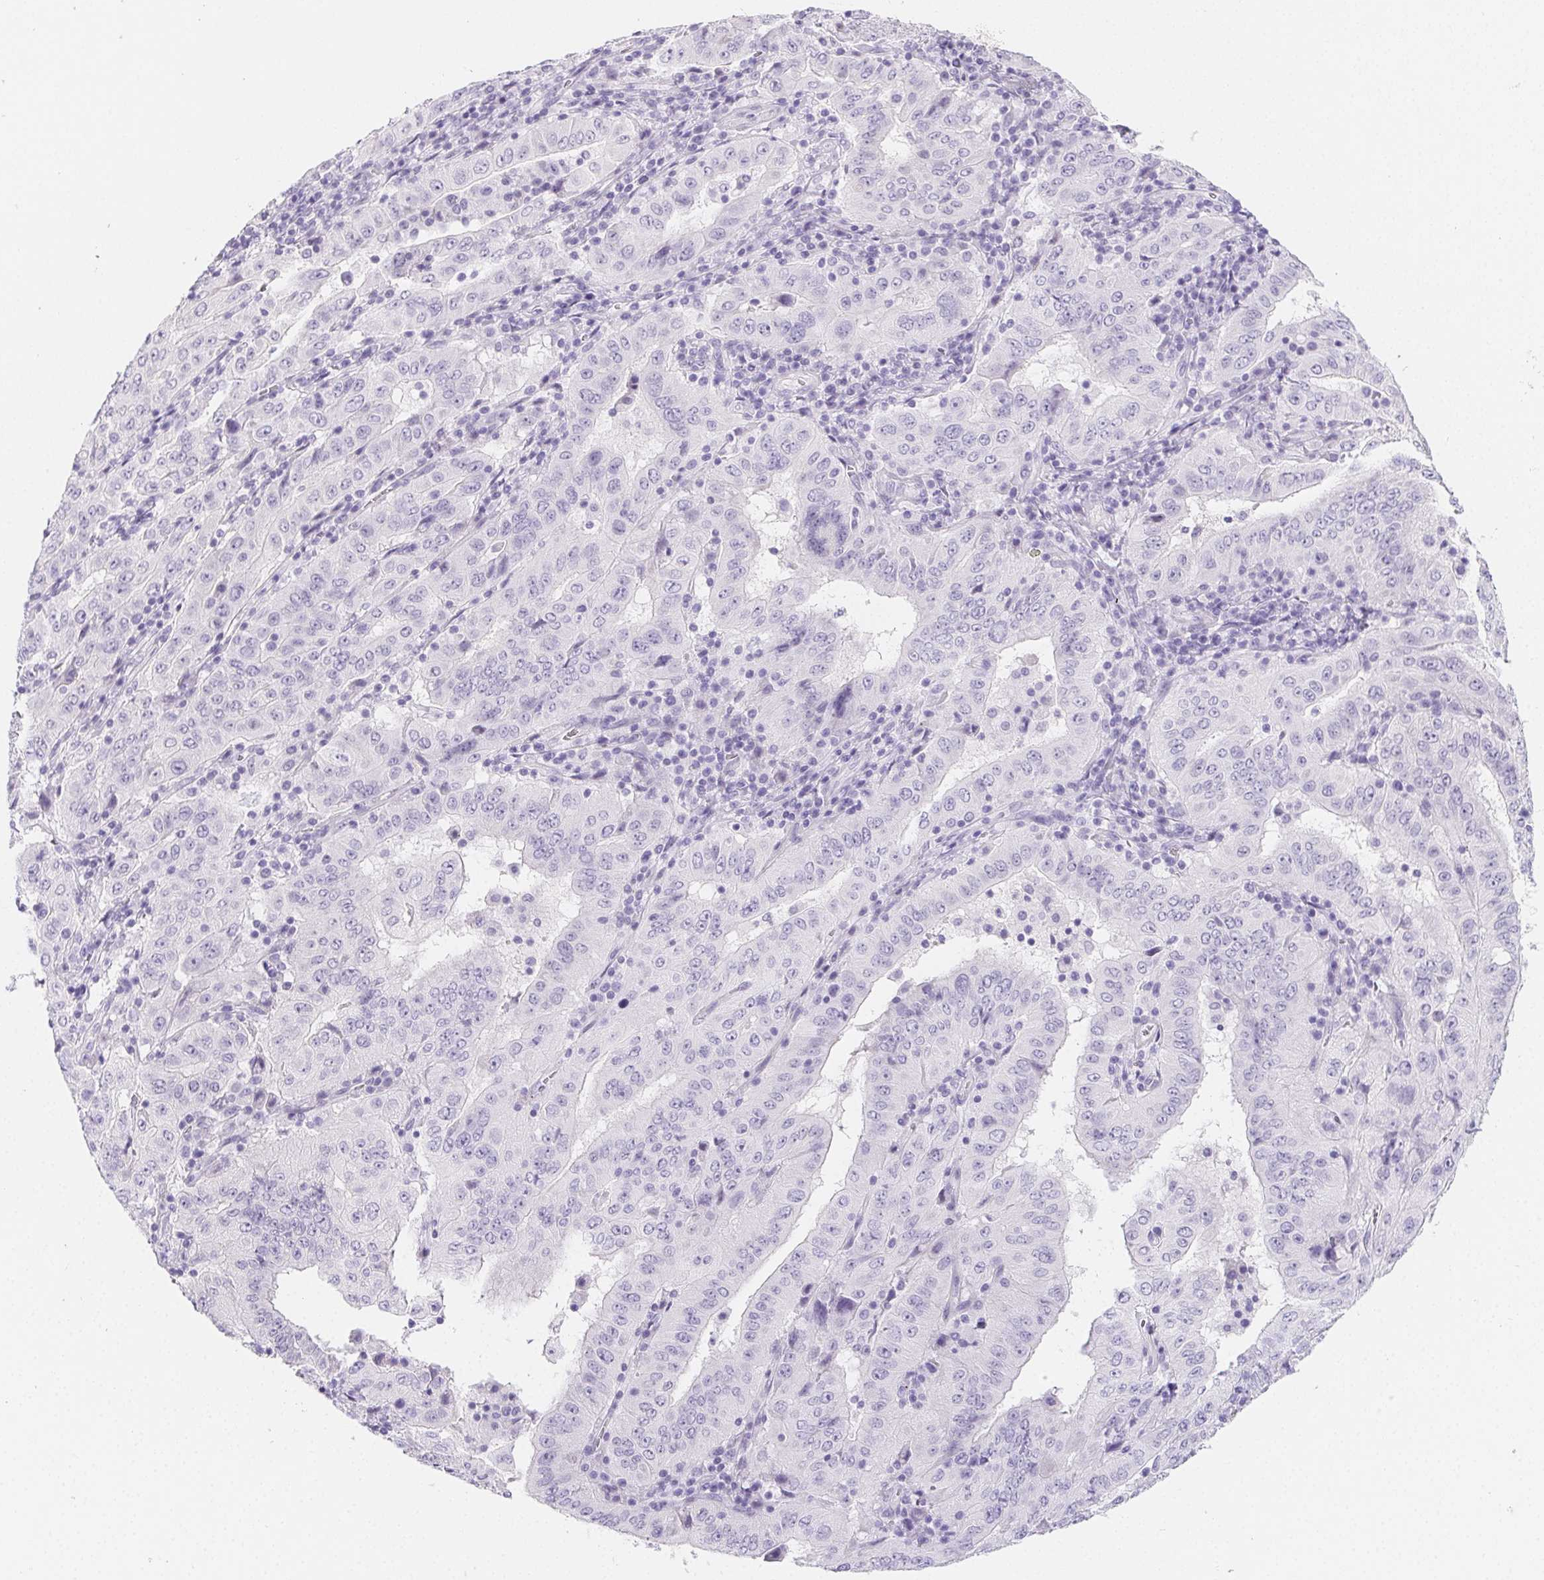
{"staining": {"intensity": "negative", "quantity": "none", "location": "none"}, "tissue": "pancreatic cancer", "cell_type": "Tumor cells", "image_type": "cancer", "snomed": [{"axis": "morphology", "description": "Adenocarcinoma, NOS"}, {"axis": "topography", "description": "Pancreas"}], "caption": "Immunohistochemistry (IHC) micrograph of neoplastic tissue: pancreatic adenocarcinoma stained with DAB (3,3'-diaminobenzidine) demonstrates no significant protein staining in tumor cells. Nuclei are stained in blue.", "gene": "ZBBX", "patient": {"sex": "male", "age": 63}}